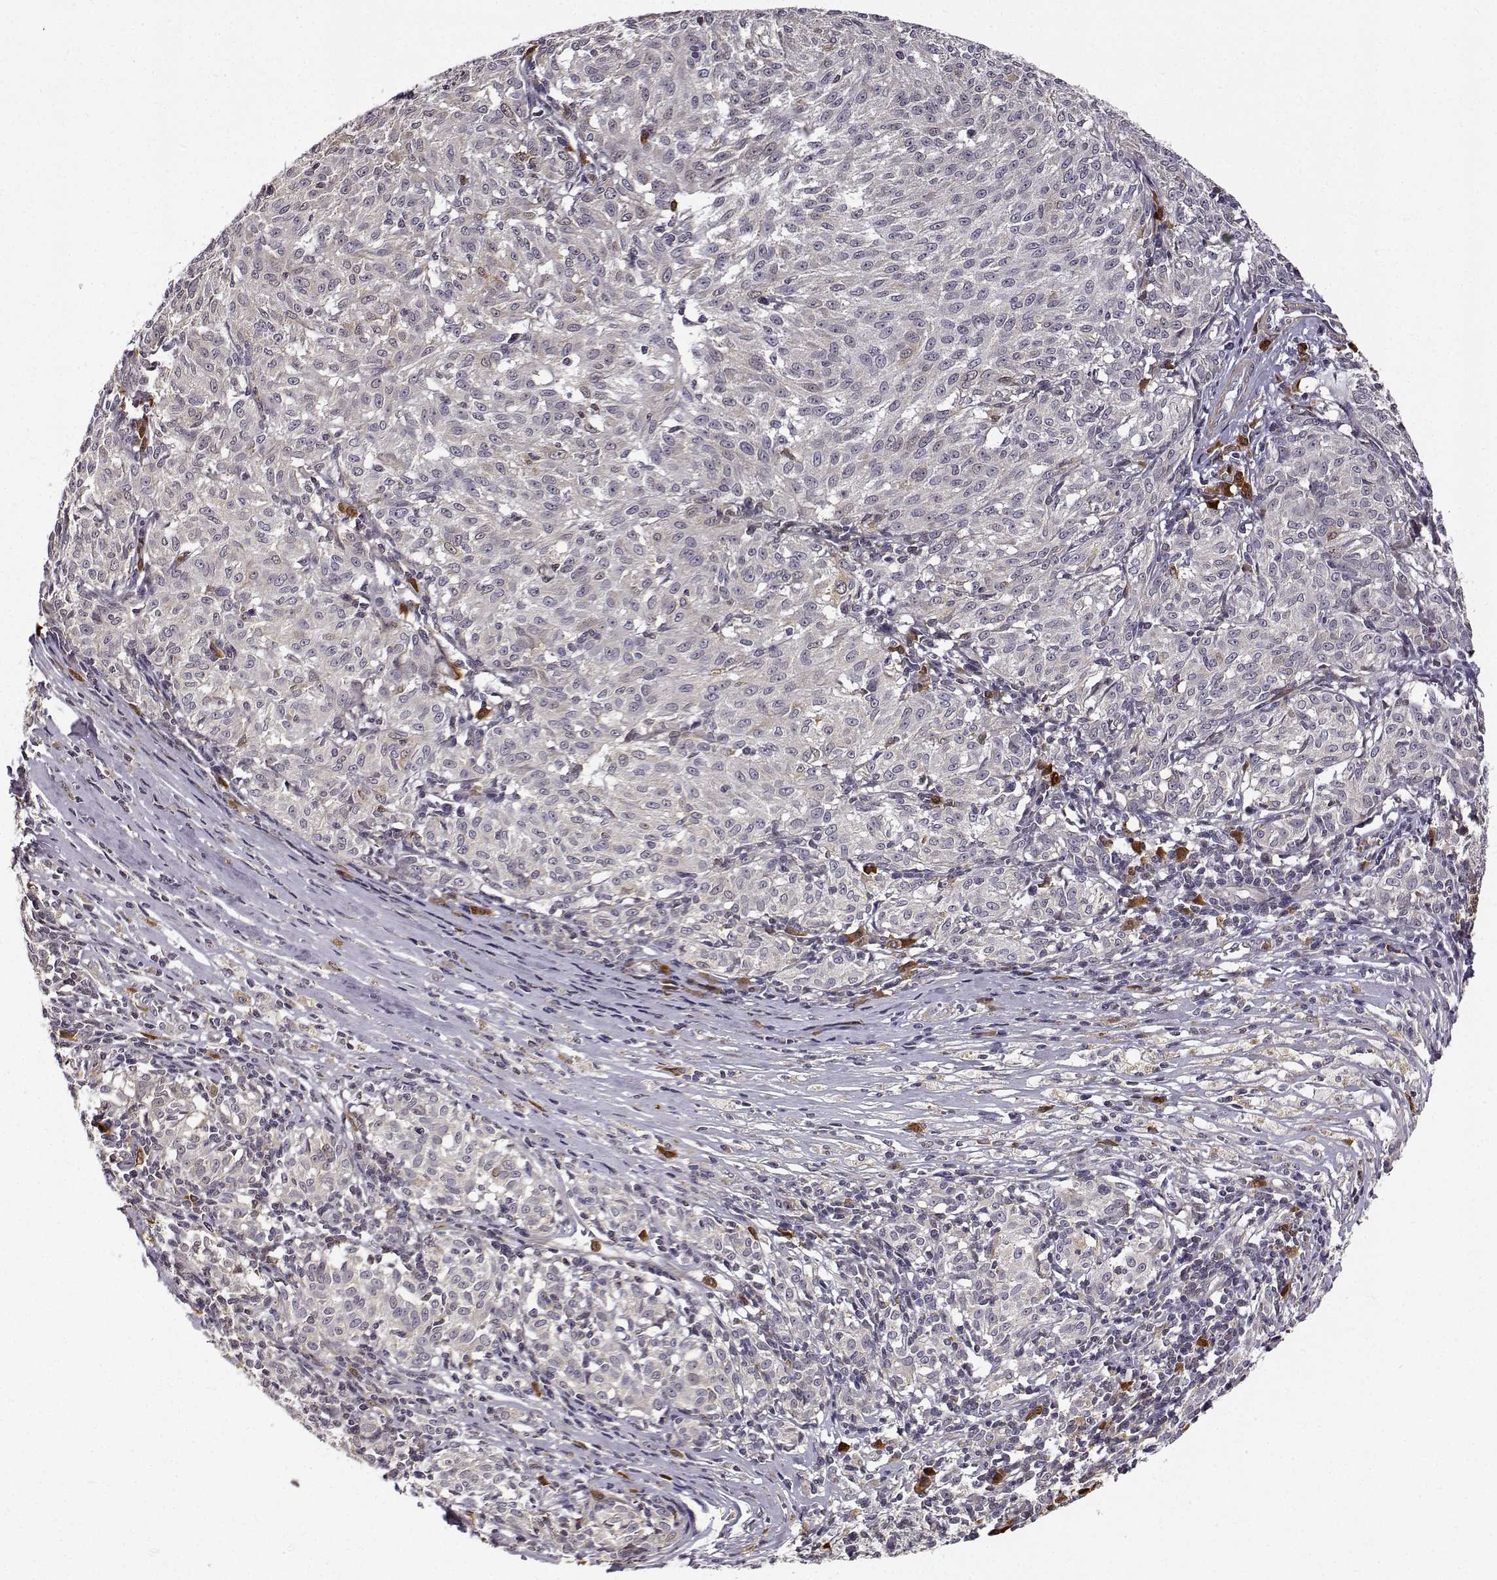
{"staining": {"intensity": "negative", "quantity": "none", "location": "none"}, "tissue": "melanoma", "cell_type": "Tumor cells", "image_type": "cancer", "snomed": [{"axis": "morphology", "description": "Malignant melanoma, NOS"}, {"axis": "topography", "description": "Skin"}], "caption": "IHC micrograph of neoplastic tissue: malignant melanoma stained with DAB reveals no significant protein staining in tumor cells. The staining is performed using DAB brown chromogen with nuclei counter-stained in using hematoxylin.", "gene": "PHGDH", "patient": {"sex": "female", "age": 72}}